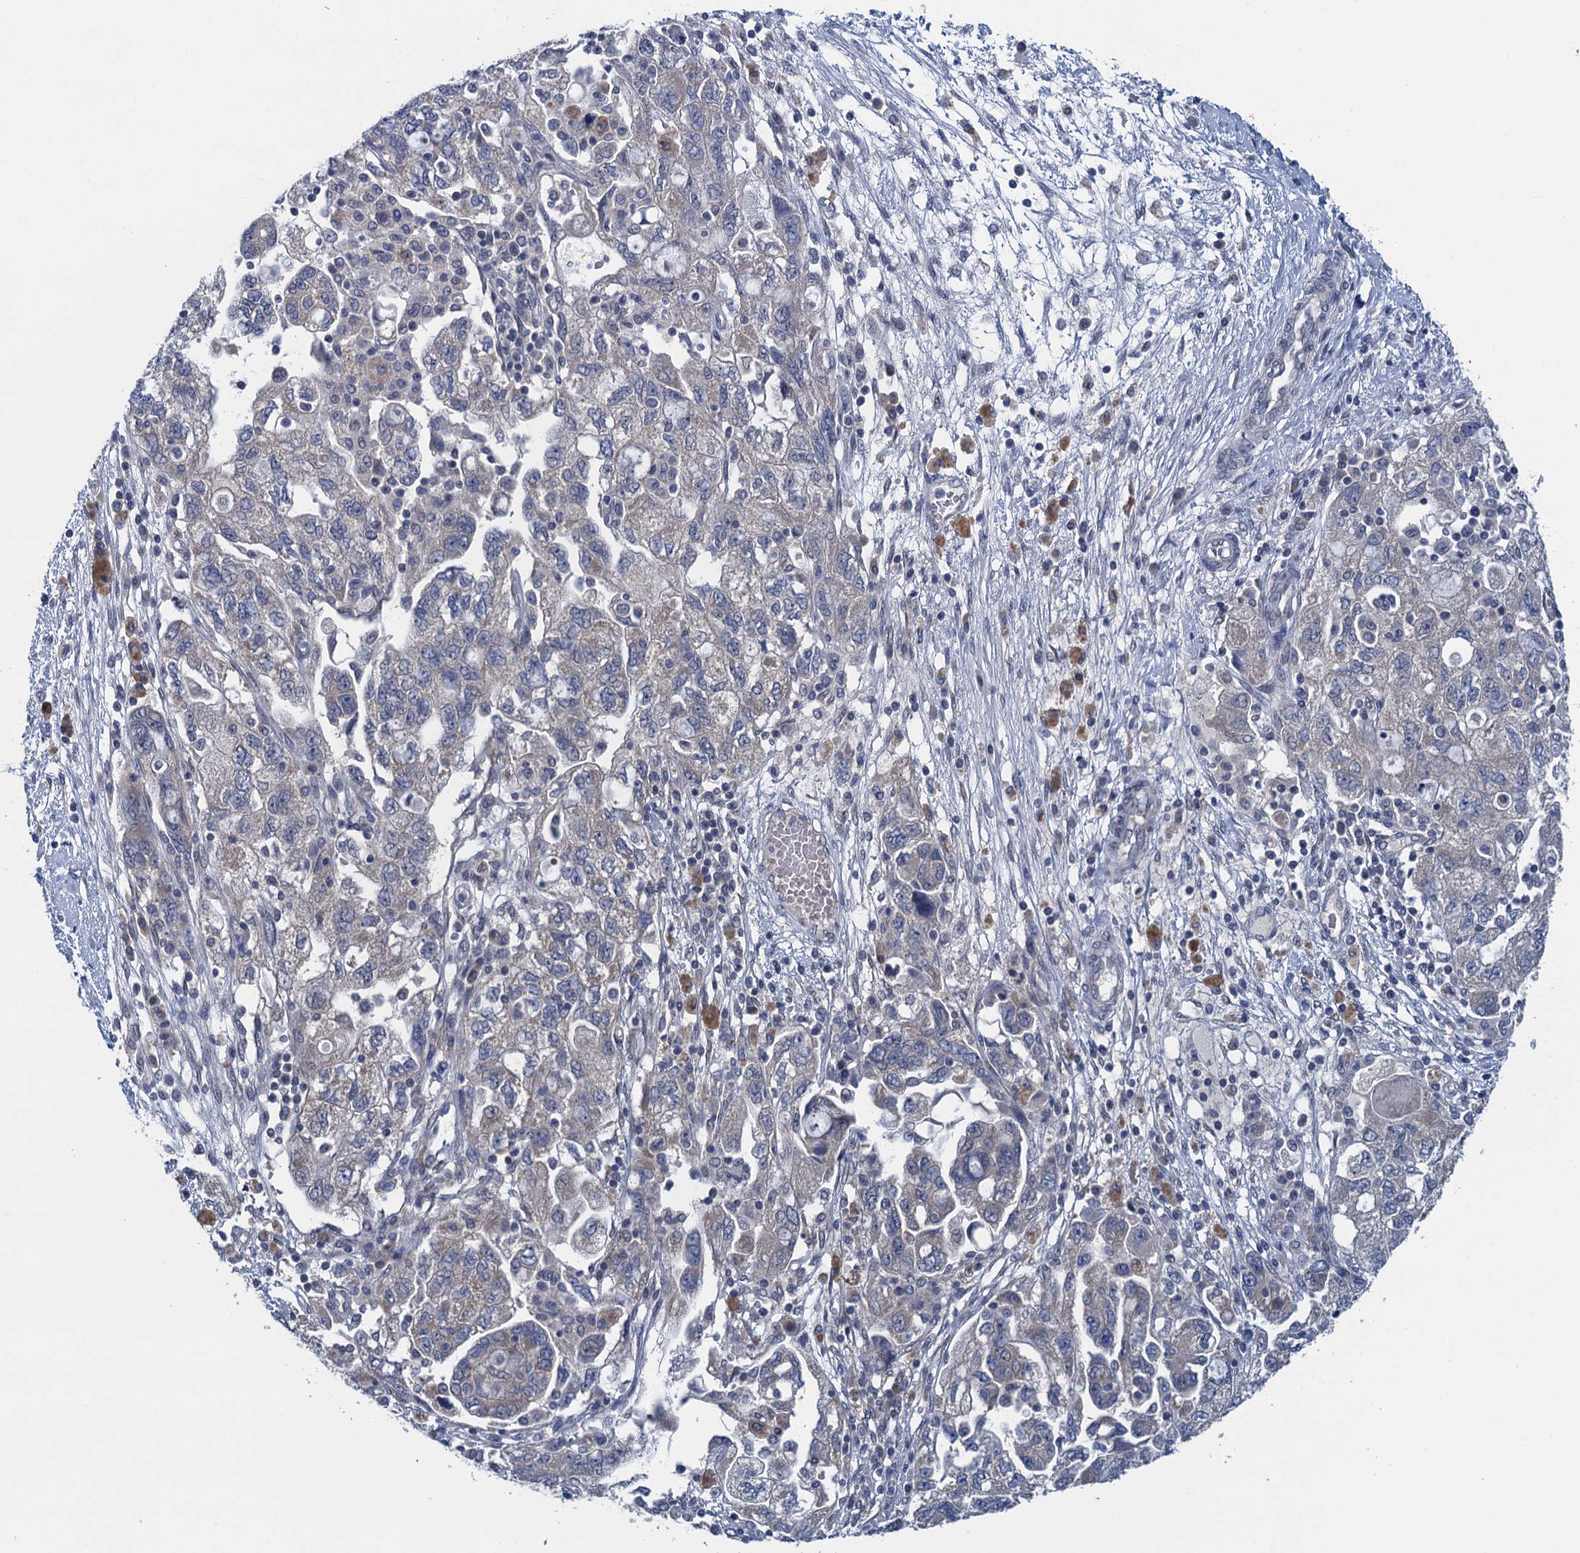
{"staining": {"intensity": "negative", "quantity": "none", "location": "none"}, "tissue": "ovarian cancer", "cell_type": "Tumor cells", "image_type": "cancer", "snomed": [{"axis": "morphology", "description": "Carcinoma, NOS"}, {"axis": "morphology", "description": "Cystadenocarcinoma, serous, NOS"}, {"axis": "topography", "description": "Ovary"}], "caption": "Tumor cells show no significant protein staining in ovarian cancer (carcinoma).", "gene": "CTU2", "patient": {"sex": "female", "age": 69}}